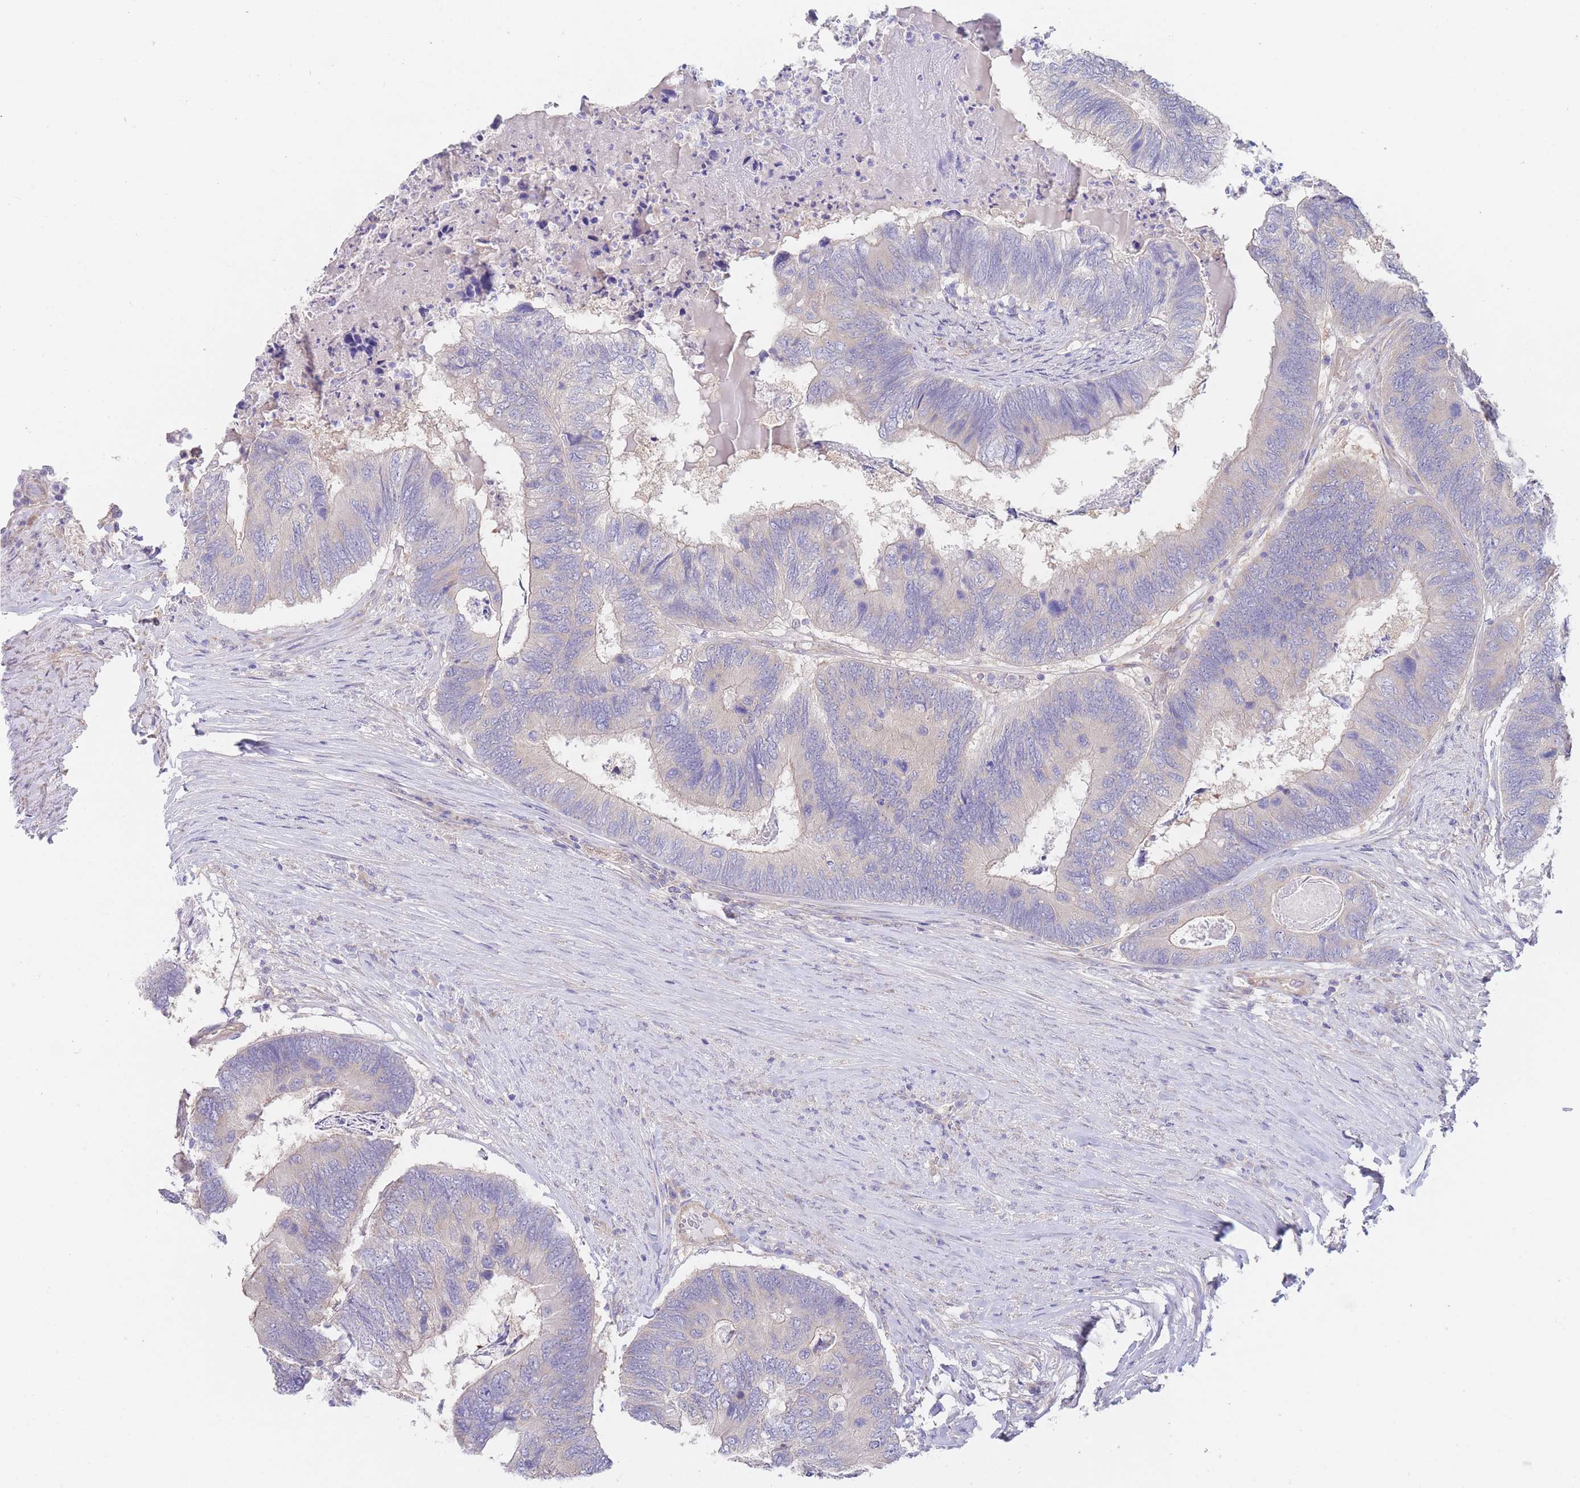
{"staining": {"intensity": "weak", "quantity": "<25%", "location": "cytoplasmic/membranous"}, "tissue": "colorectal cancer", "cell_type": "Tumor cells", "image_type": "cancer", "snomed": [{"axis": "morphology", "description": "Adenocarcinoma, NOS"}, {"axis": "topography", "description": "Colon"}], "caption": "A micrograph of adenocarcinoma (colorectal) stained for a protein reveals no brown staining in tumor cells.", "gene": "ZNF281", "patient": {"sex": "female", "age": 67}}